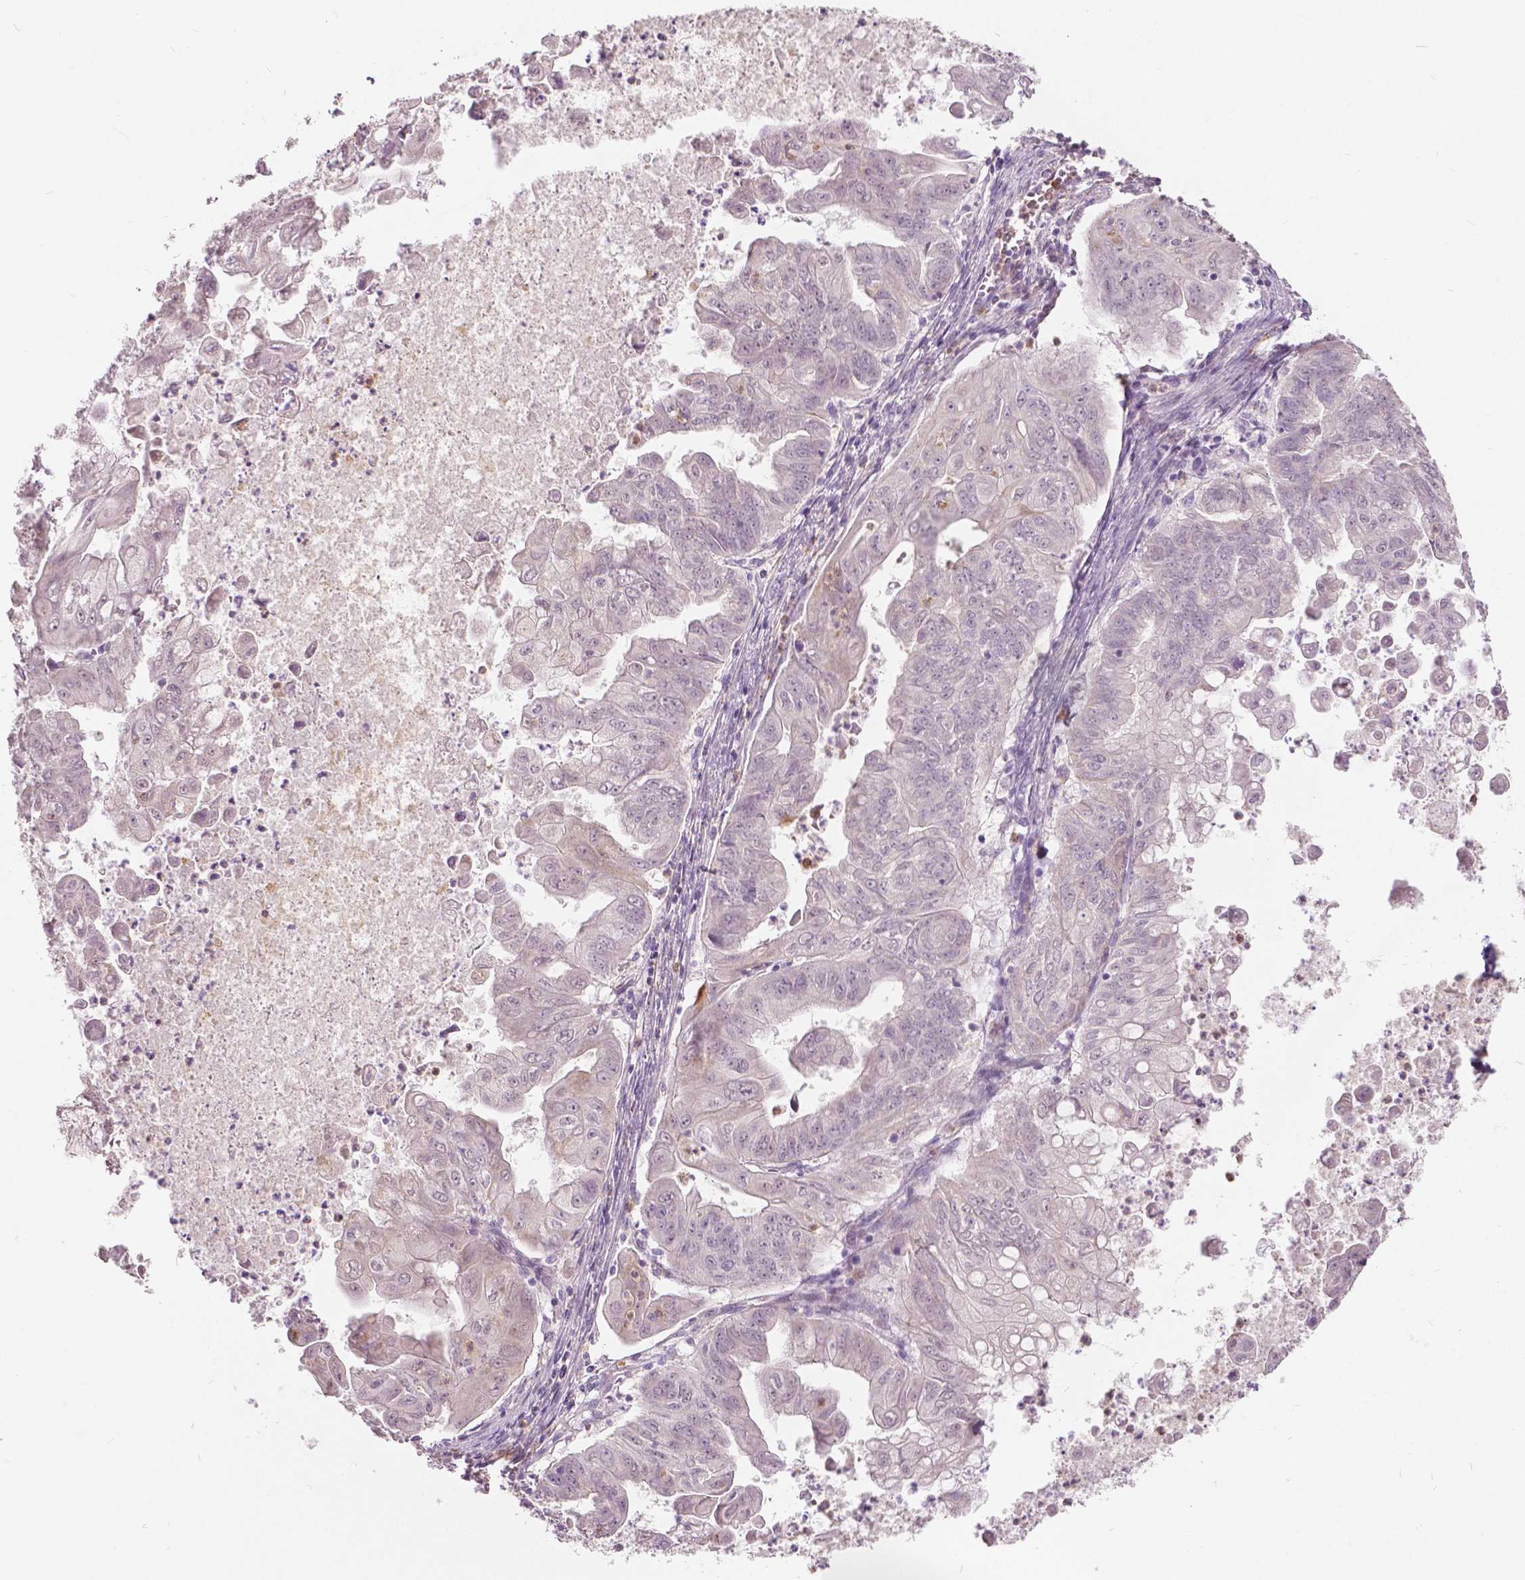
{"staining": {"intensity": "negative", "quantity": "none", "location": "none"}, "tissue": "stomach cancer", "cell_type": "Tumor cells", "image_type": "cancer", "snomed": [{"axis": "morphology", "description": "Adenocarcinoma, NOS"}, {"axis": "topography", "description": "Stomach, upper"}], "caption": "DAB immunohistochemical staining of human stomach cancer (adenocarcinoma) demonstrates no significant staining in tumor cells.", "gene": "DLX6", "patient": {"sex": "male", "age": 80}}